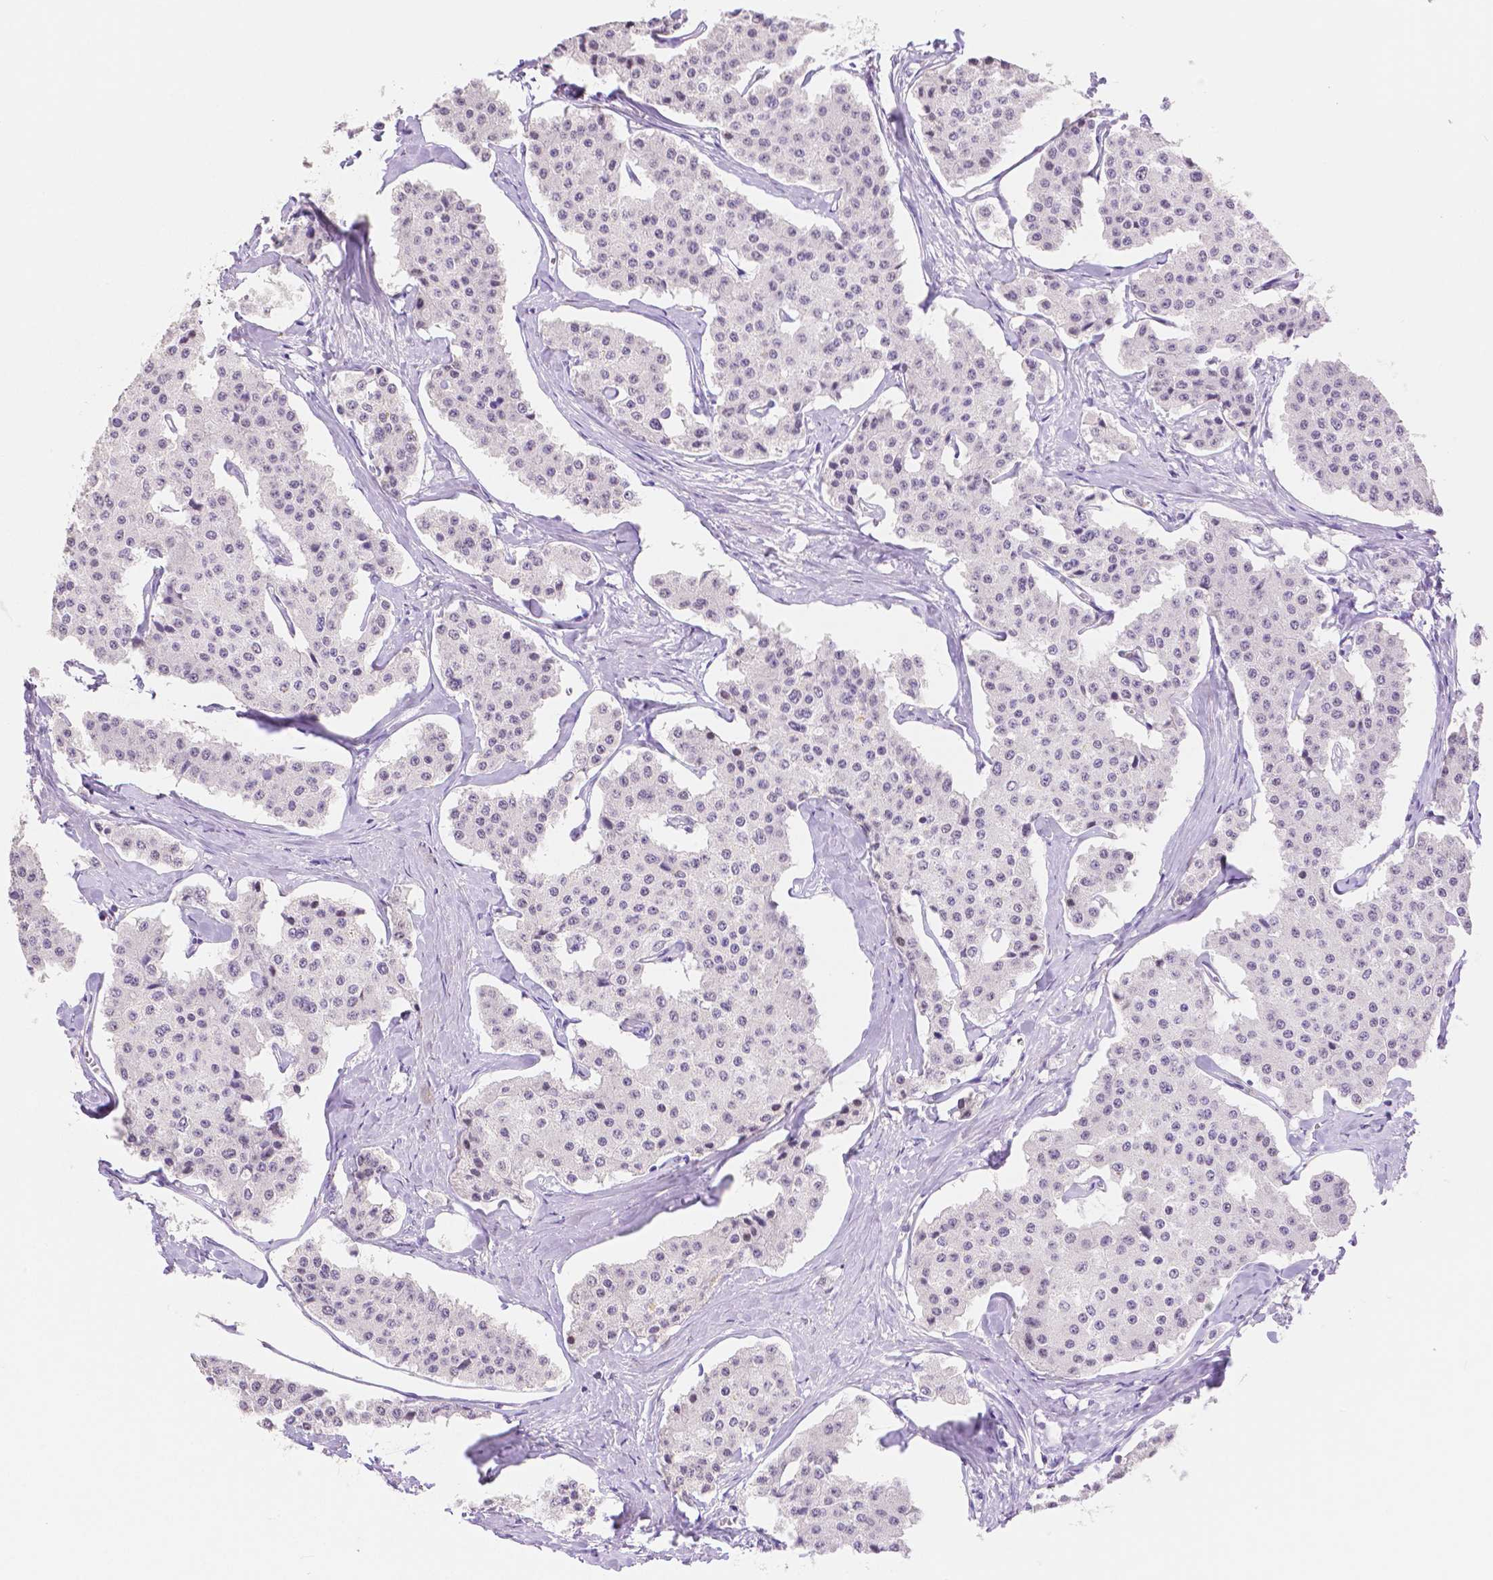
{"staining": {"intensity": "negative", "quantity": "none", "location": "none"}, "tissue": "carcinoid", "cell_type": "Tumor cells", "image_type": "cancer", "snomed": [{"axis": "morphology", "description": "Carcinoid, malignant, NOS"}, {"axis": "topography", "description": "Small intestine"}], "caption": "A high-resolution histopathology image shows IHC staining of carcinoid (malignant), which exhibits no significant expression in tumor cells.", "gene": "HNF1B", "patient": {"sex": "female", "age": 65}}